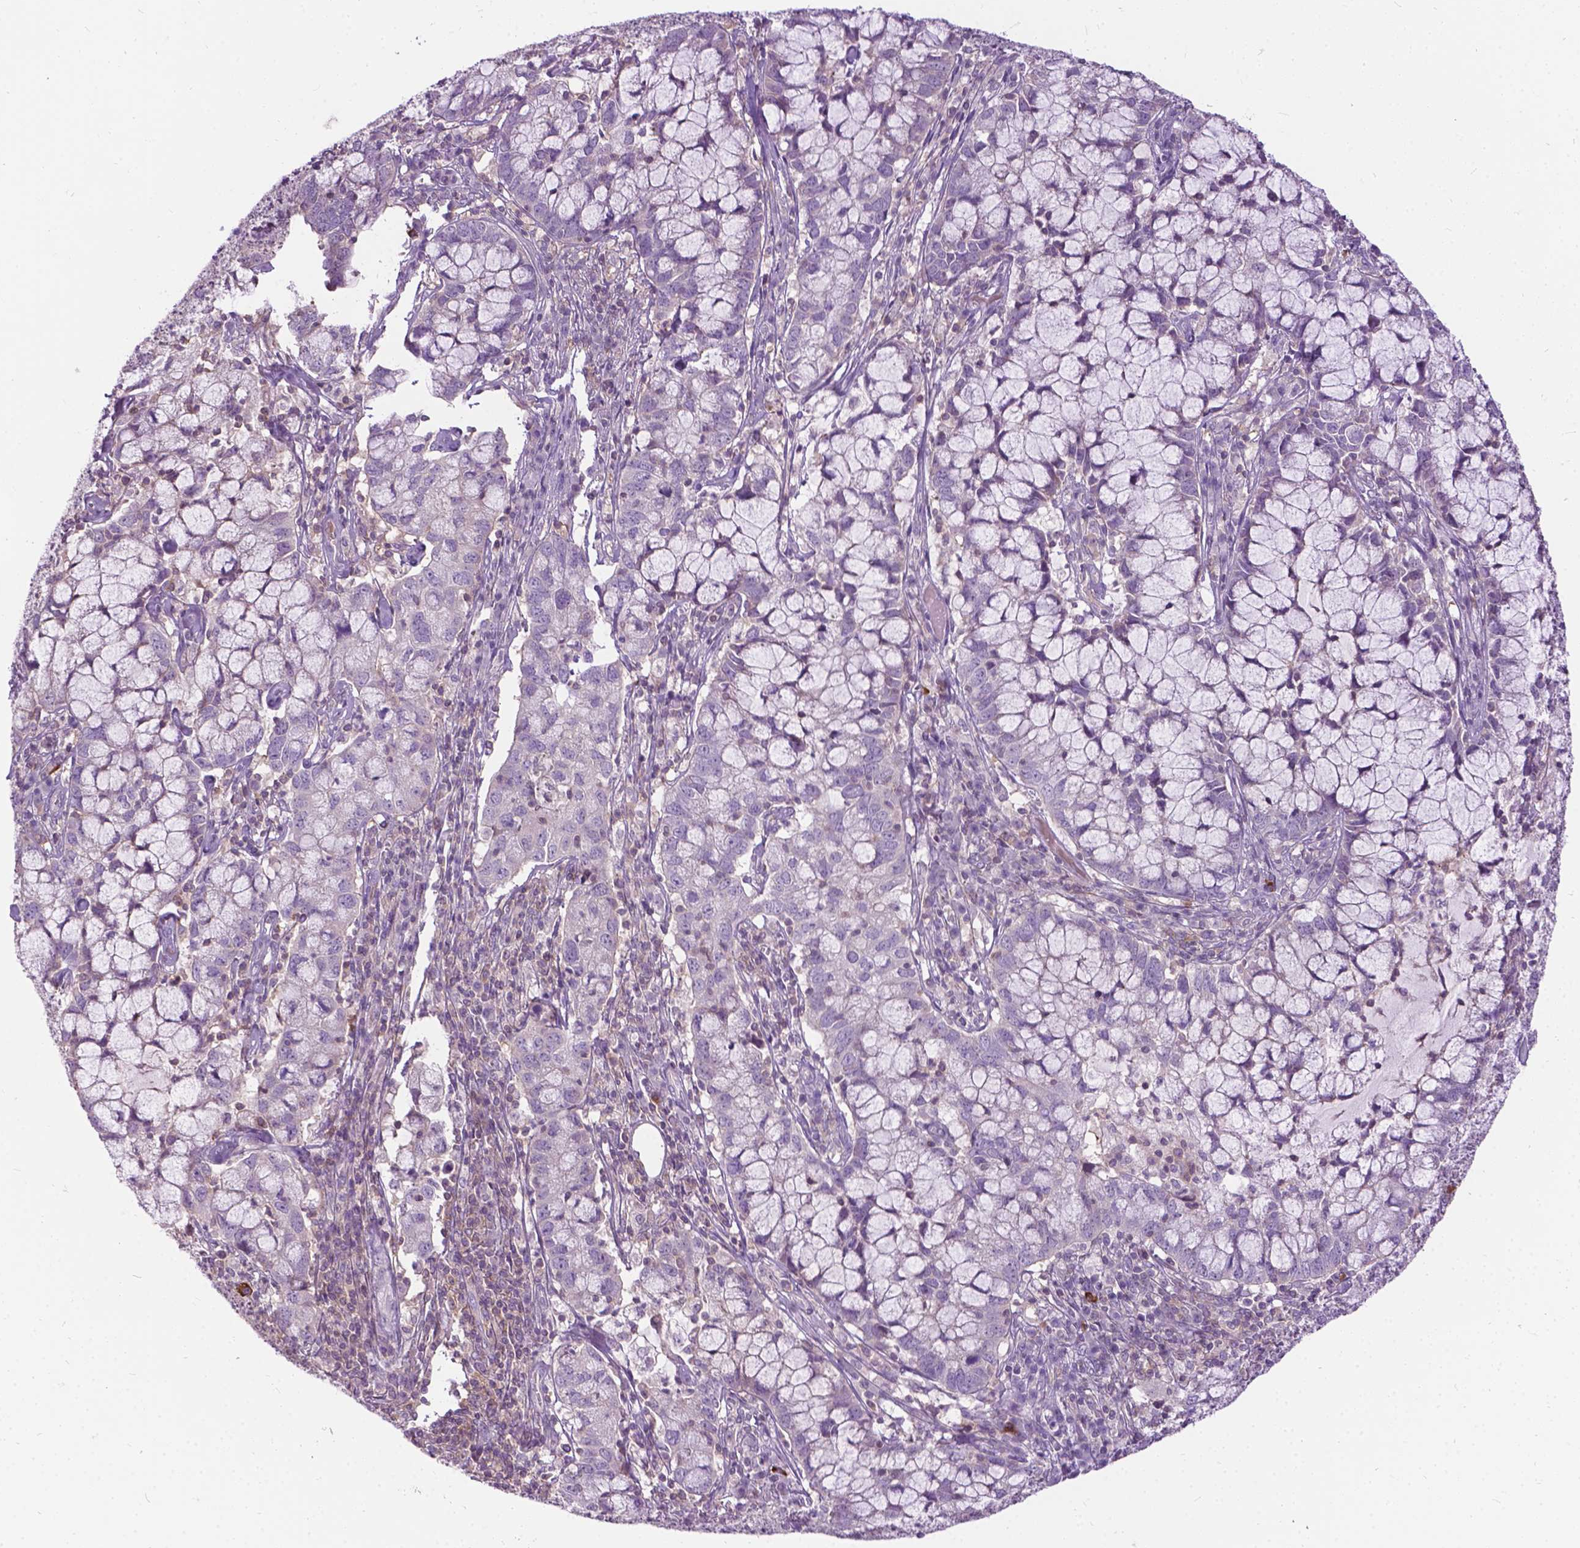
{"staining": {"intensity": "negative", "quantity": "none", "location": "none"}, "tissue": "cervical cancer", "cell_type": "Tumor cells", "image_type": "cancer", "snomed": [{"axis": "morphology", "description": "Adenocarcinoma, NOS"}, {"axis": "topography", "description": "Cervix"}], "caption": "Immunohistochemical staining of adenocarcinoma (cervical) shows no significant expression in tumor cells. (DAB (3,3'-diaminobenzidine) IHC visualized using brightfield microscopy, high magnification).", "gene": "JAK3", "patient": {"sex": "female", "age": 40}}